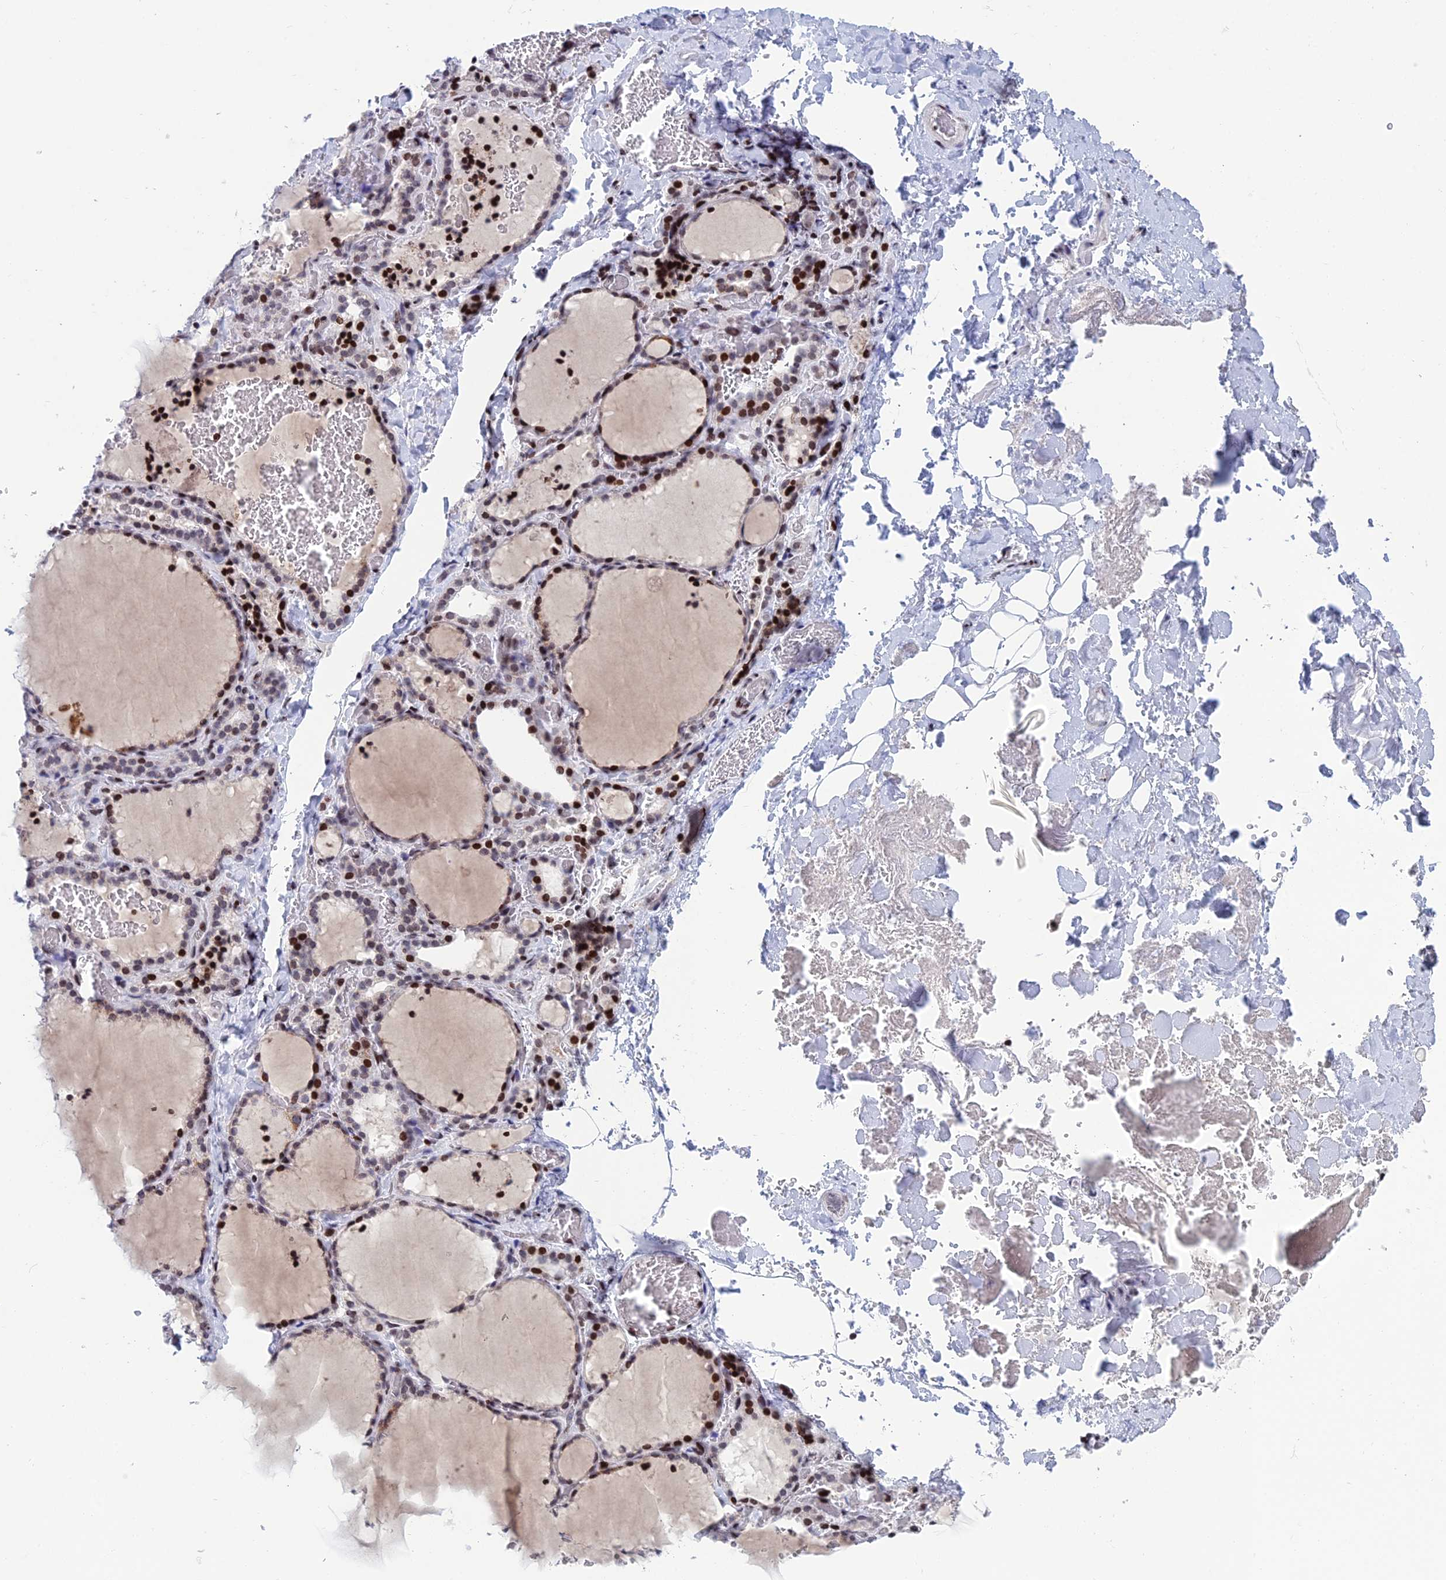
{"staining": {"intensity": "strong", "quantity": "25%-75%", "location": "nuclear"}, "tissue": "thyroid gland", "cell_type": "Glandular cells", "image_type": "normal", "snomed": [{"axis": "morphology", "description": "Normal tissue, NOS"}, {"axis": "topography", "description": "Thyroid gland"}], "caption": "Brown immunohistochemical staining in benign human thyroid gland displays strong nuclear positivity in approximately 25%-75% of glandular cells.", "gene": "AFF3", "patient": {"sex": "female", "age": 22}}